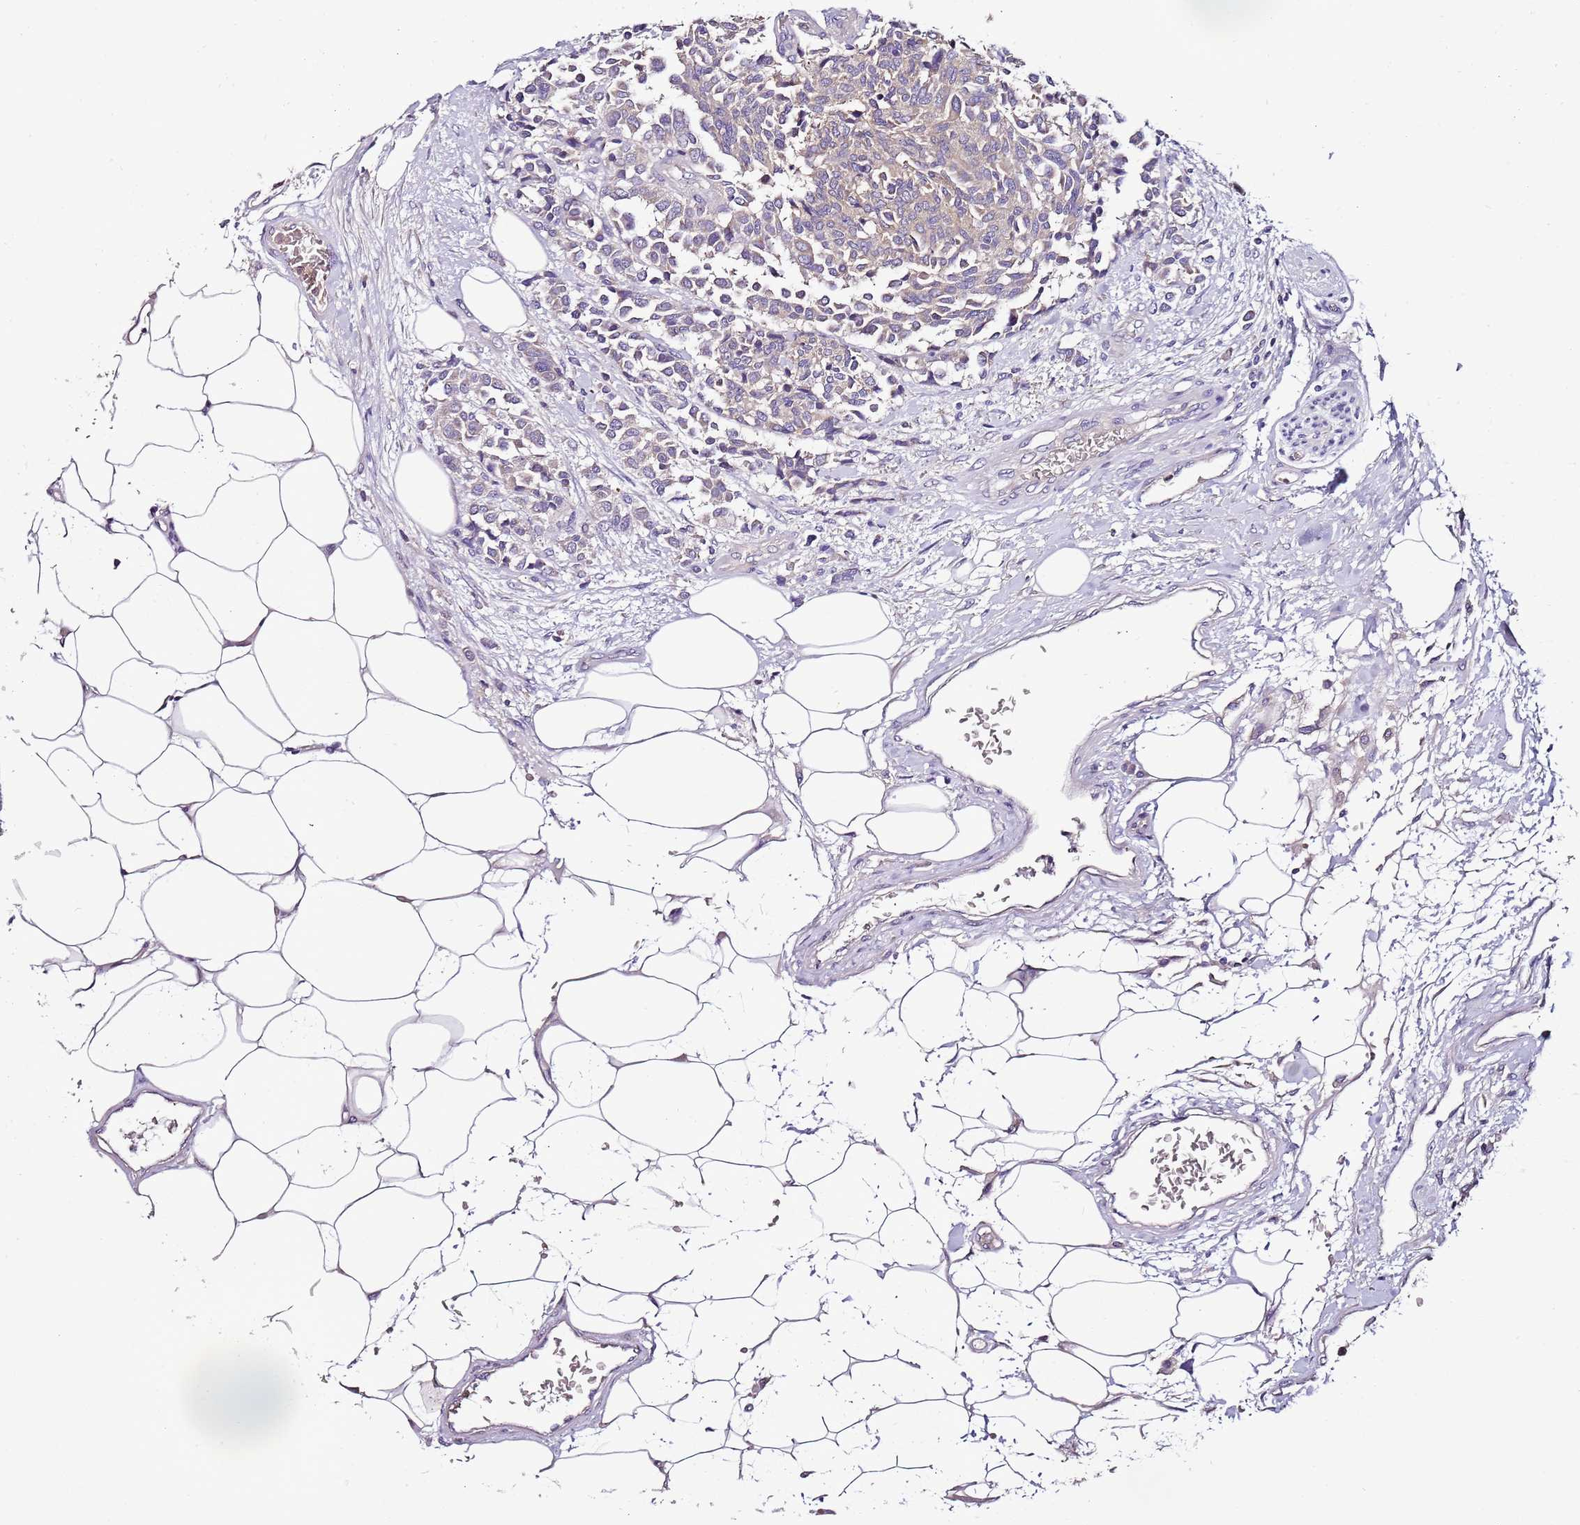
{"staining": {"intensity": "weak", "quantity": "<25%", "location": "cytoplasmic/membranous"}, "tissue": "carcinoid", "cell_type": "Tumor cells", "image_type": "cancer", "snomed": [{"axis": "morphology", "description": "Carcinoid, malignant, NOS"}, {"axis": "topography", "description": "Pancreas"}], "caption": "The micrograph shows no significant expression in tumor cells of malignant carcinoid.", "gene": "IGIP", "patient": {"sex": "female", "age": 54}}